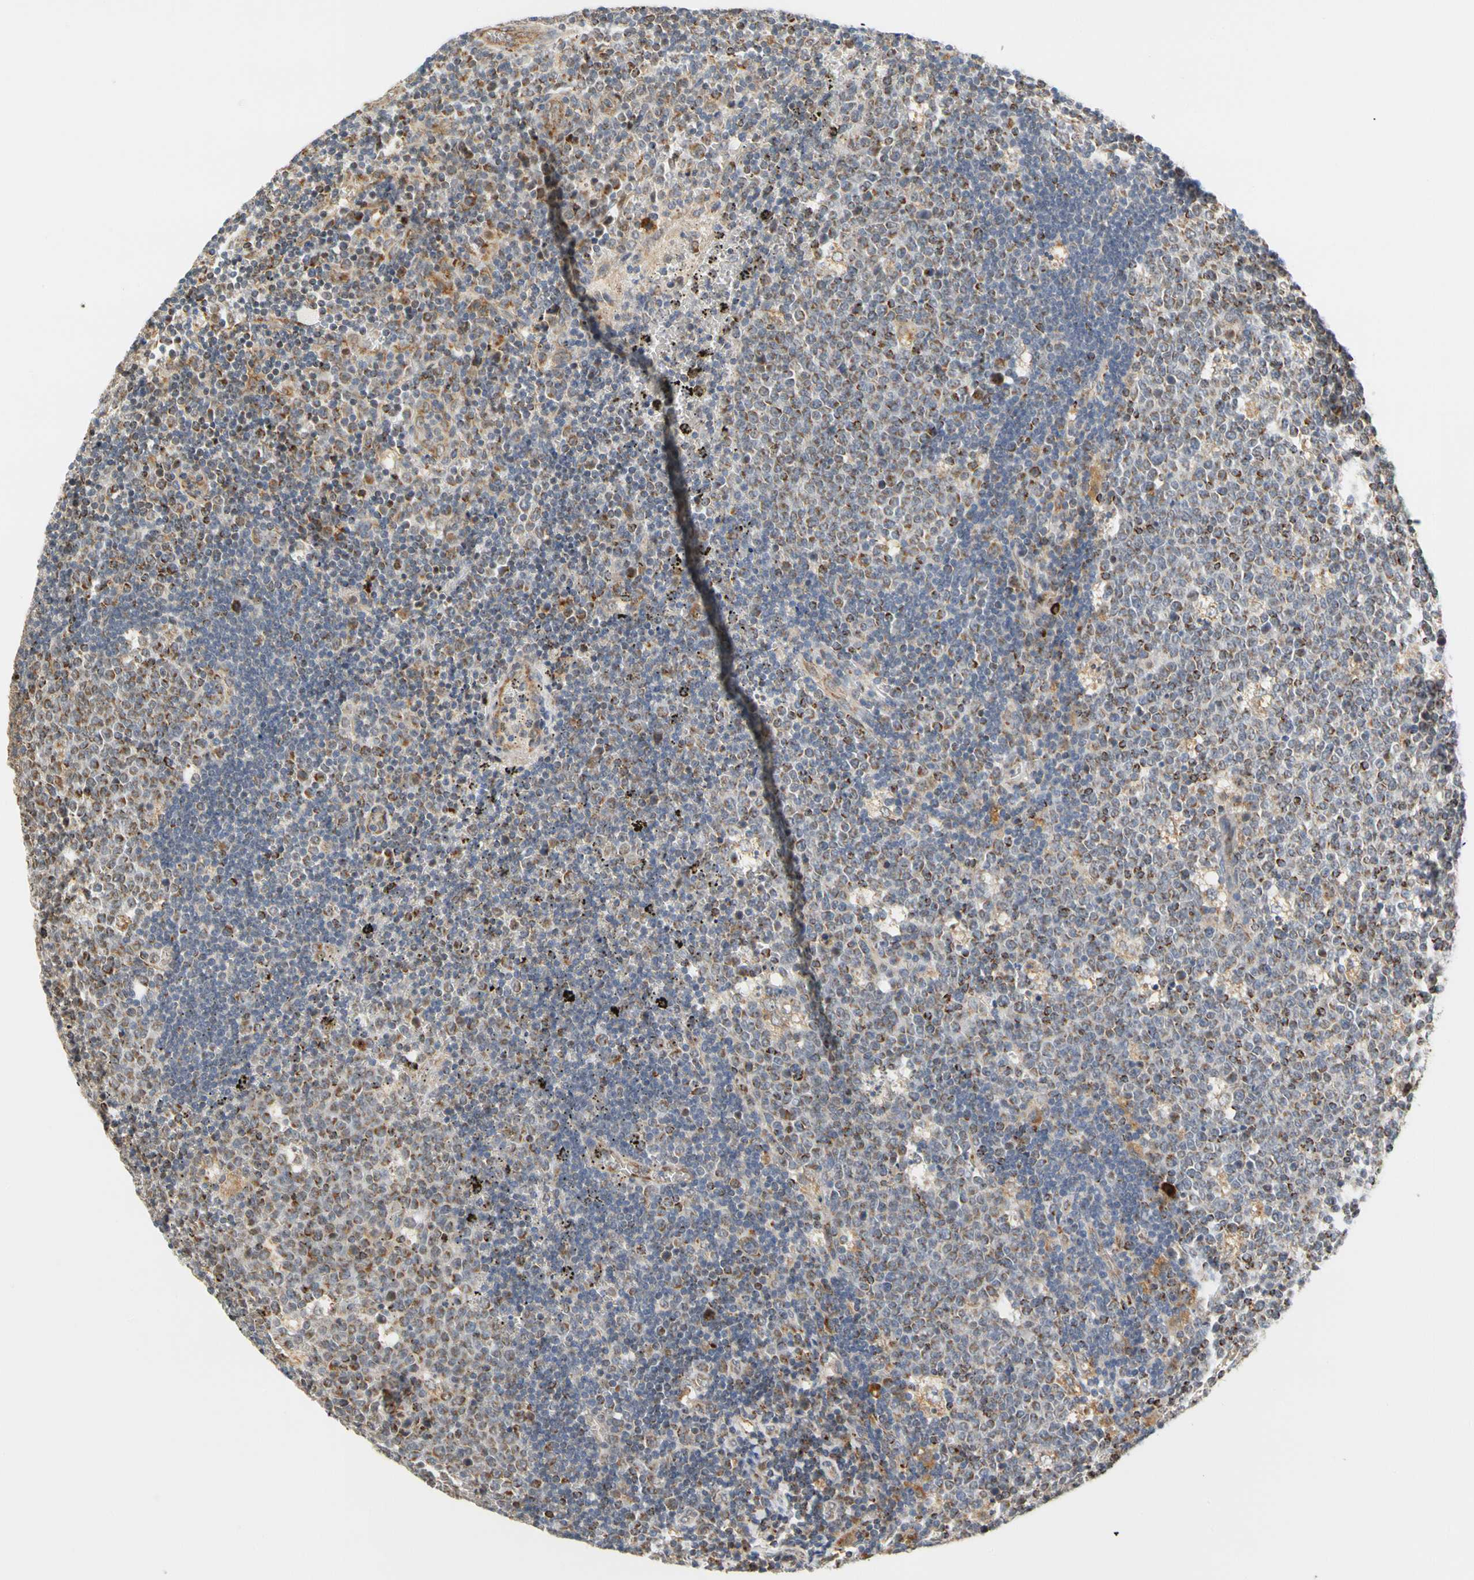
{"staining": {"intensity": "moderate", "quantity": "25%-75%", "location": "cytoplasmic/membranous"}, "tissue": "lymph node", "cell_type": "Germinal center cells", "image_type": "normal", "snomed": [{"axis": "morphology", "description": "Normal tissue, NOS"}, {"axis": "topography", "description": "Lymph node"}, {"axis": "topography", "description": "Salivary gland"}], "caption": "Moderate cytoplasmic/membranous positivity is appreciated in approximately 25%-75% of germinal center cells in unremarkable lymph node.", "gene": "SFXN3", "patient": {"sex": "male", "age": 8}}